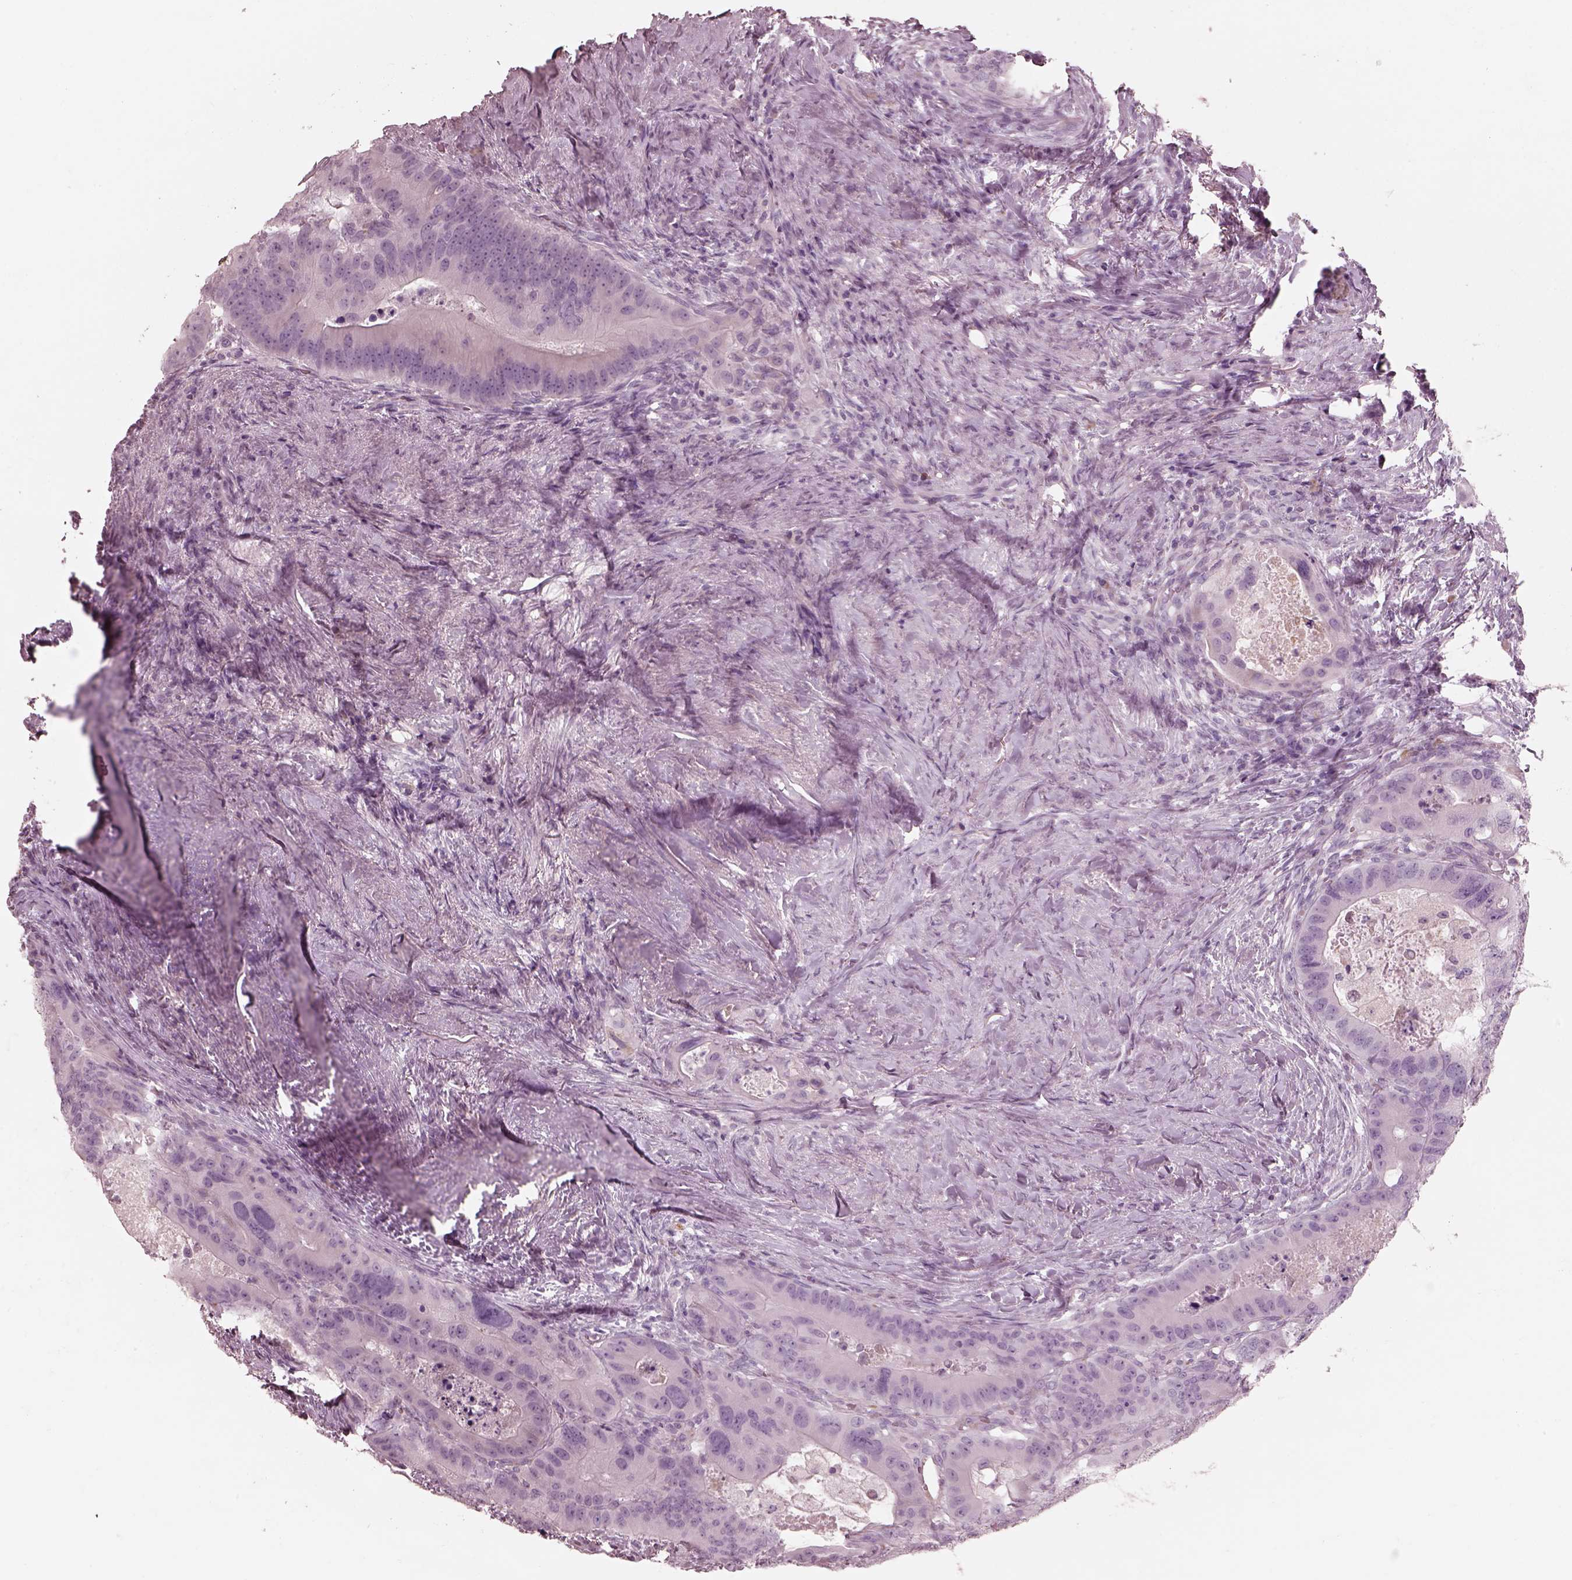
{"staining": {"intensity": "negative", "quantity": "none", "location": "none"}, "tissue": "colorectal cancer", "cell_type": "Tumor cells", "image_type": "cancer", "snomed": [{"axis": "morphology", "description": "Adenocarcinoma, NOS"}, {"axis": "topography", "description": "Rectum"}], "caption": "The image exhibits no staining of tumor cells in colorectal cancer.", "gene": "CADM2", "patient": {"sex": "male", "age": 64}}